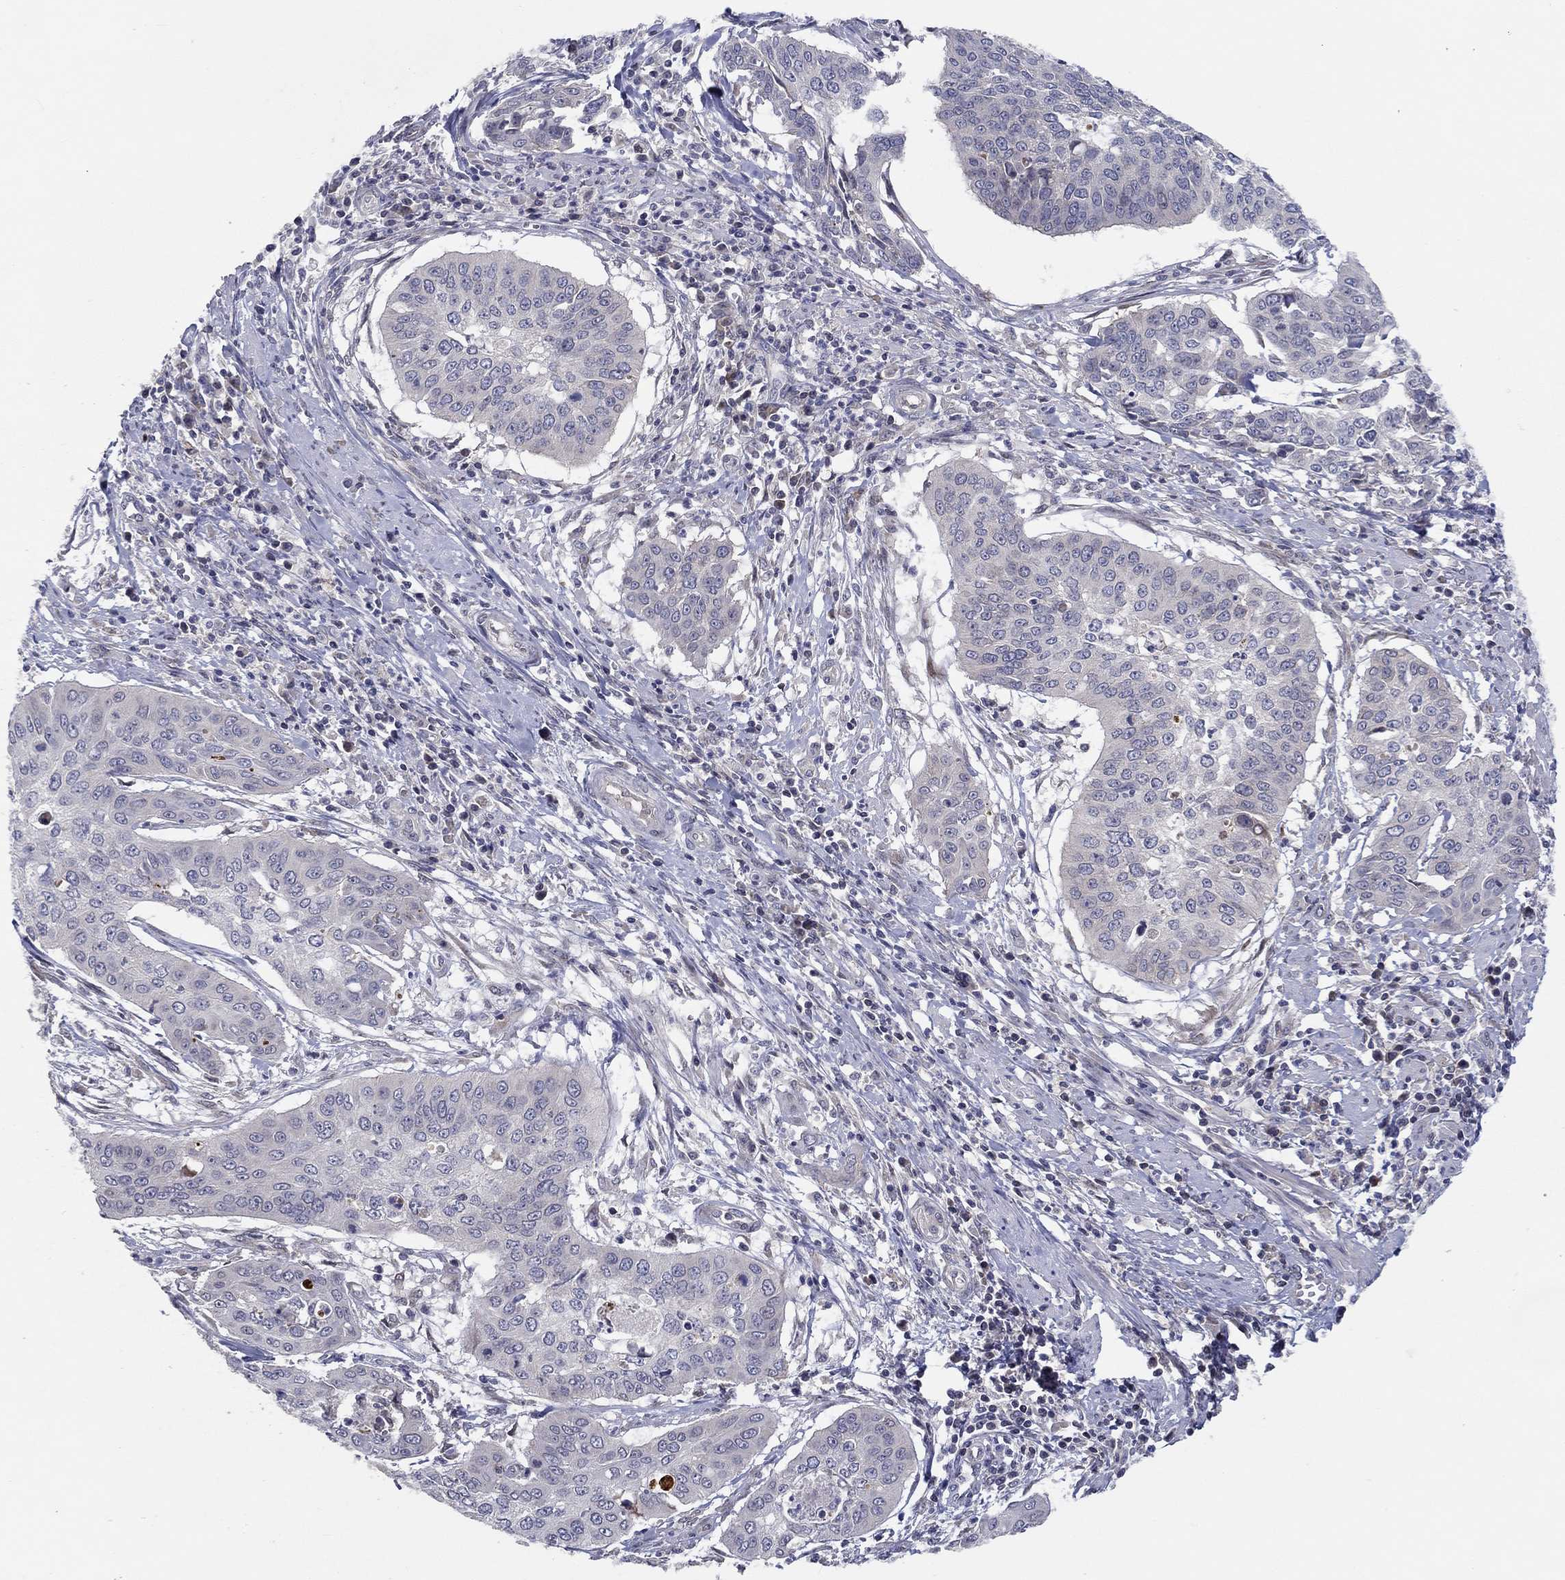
{"staining": {"intensity": "negative", "quantity": "none", "location": "none"}, "tissue": "cervical cancer", "cell_type": "Tumor cells", "image_type": "cancer", "snomed": [{"axis": "morphology", "description": "Squamous cell carcinoma, NOS"}, {"axis": "topography", "description": "Cervix"}], "caption": "Immunohistochemistry (IHC) image of cervical cancer (squamous cell carcinoma) stained for a protein (brown), which shows no positivity in tumor cells.", "gene": "CETN3", "patient": {"sex": "female", "age": 39}}